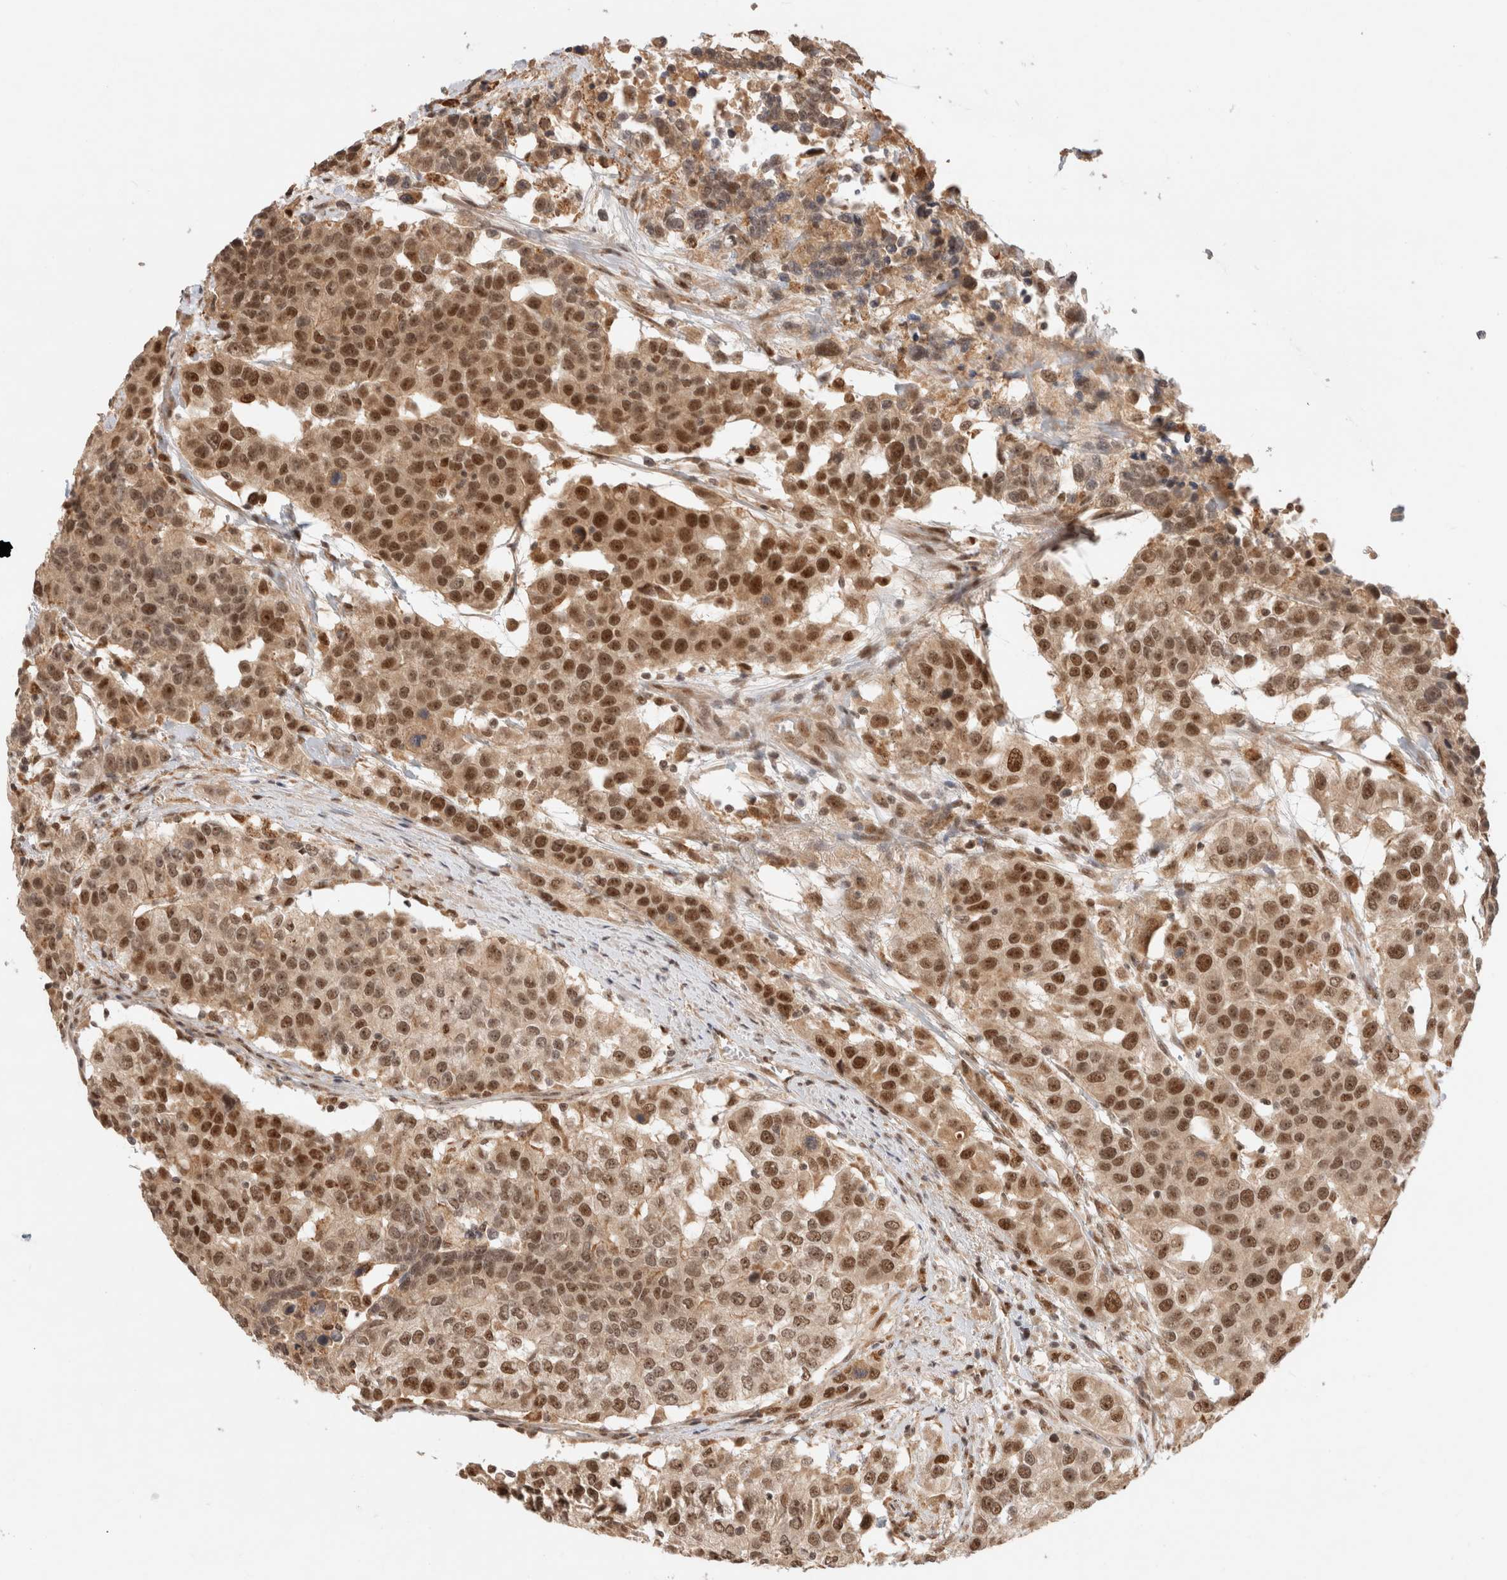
{"staining": {"intensity": "moderate", "quantity": ">75%", "location": "cytoplasmic/membranous,nuclear"}, "tissue": "urothelial cancer", "cell_type": "Tumor cells", "image_type": "cancer", "snomed": [{"axis": "morphology", "description": "Urothelial carcinoma, High grade"}, {"axis": "topography", "description": "Urinary bladder"}], "caption": "High-magnification brightfield microscopy of urothelial carcinoma (high-grade) stained with DAB (brown) and counterstained with hematoxylin (blue). tumor cells exhibit moderate cytoplasmic/membranous and nuclear expression is seen in about>75% of cells. Ihc stains the protein of interest in brown and the nuclei are stained blue.", "gene": "MPHOSPH6", "patient": {"sex": "female", "age": 80}}